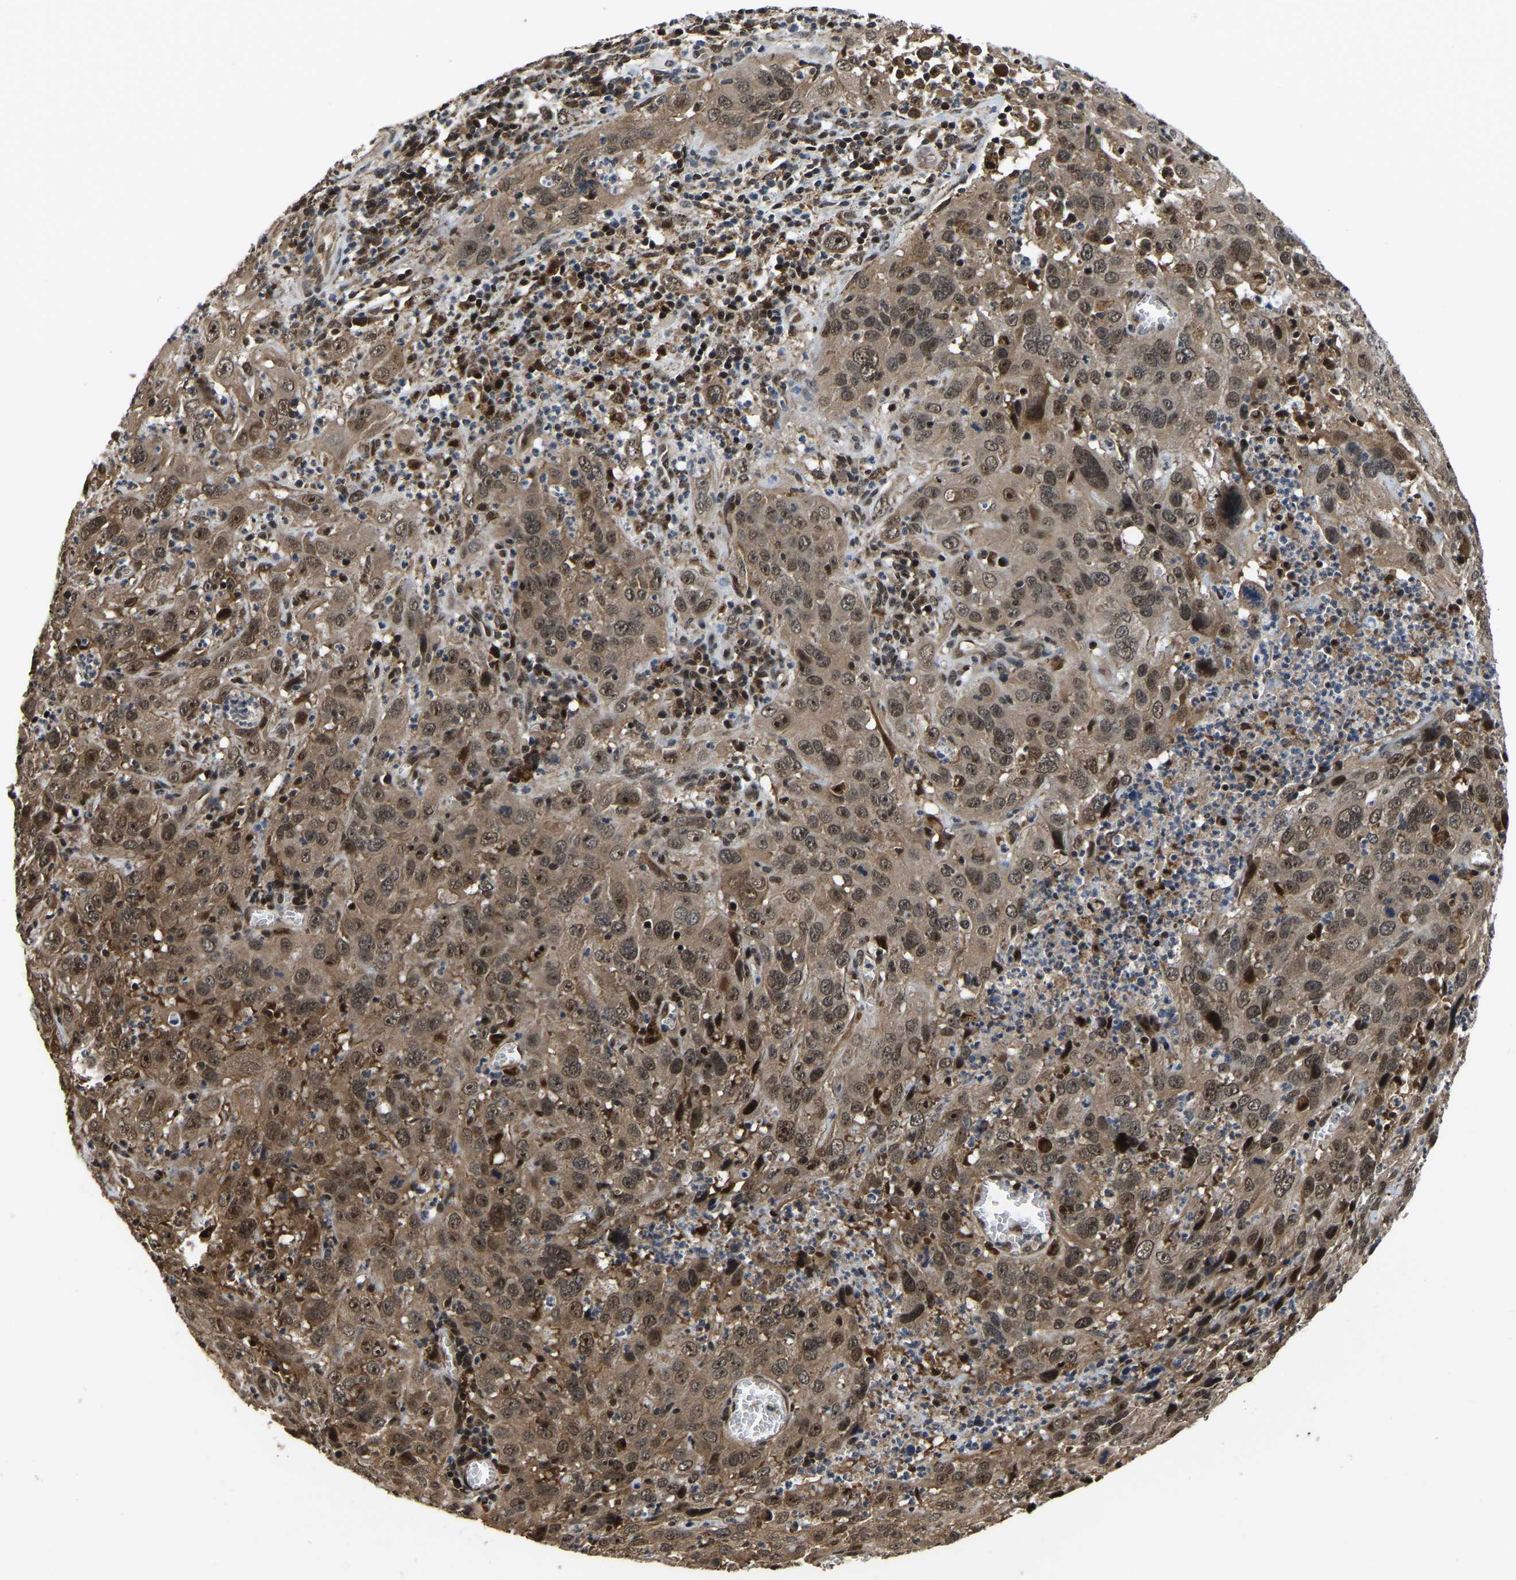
{"staining": {"intensity": "moderate", "quantity": ">75%", "location": "cytoplasmic/membranous,nuclear"}, "tissue": "cervical cancer", "cell_type": "Tumor cells", "image_type": "cancer", "snomed": [{"axis": "morphology", "description": "Squamous cell carcinoma, NOS"}, {"axis": "topography", "description": "Cervix"}], "caption": "Moderate cytoplasmic/membranous and nuclear protein expression is appreciated in about >75% of tumor cells in squamous cell carcinoma (cervical). (DAB (3,3'-diaminobenzidine) = brown stain, brightfield microscopy at high magnification).", "gene": "CIAO1", "patient": {"sex": "female", "age": 32}}